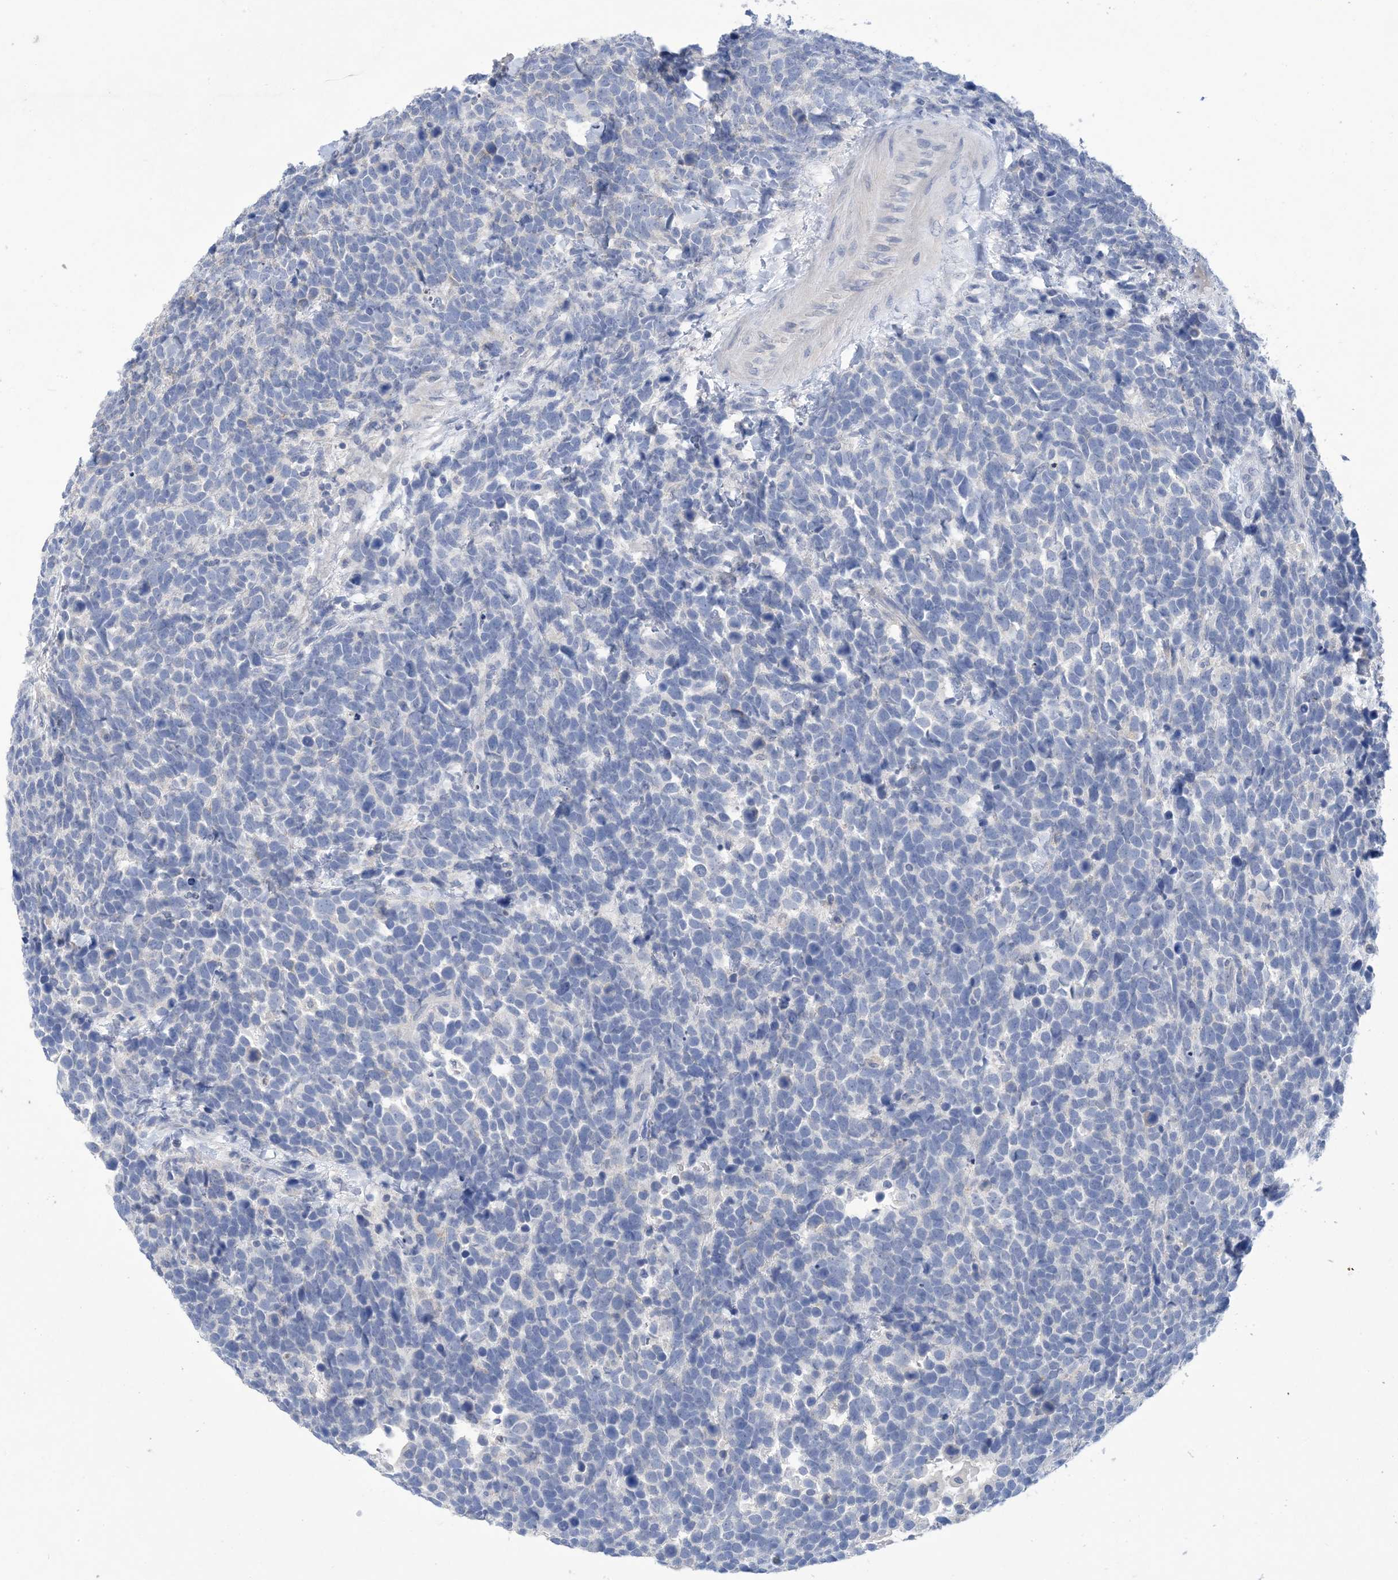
{"staining": {"intensity": "negative", "quantity": "none", "location": "none"}, "tissue": "urothelial cancer", "cell_type": "Tumor cells", "image_type": "cancer", "snomed": [{"axis": "morphology", "description": "Urothelial carcinoma, High grade"}, {"axis": "topography", "description": "Urinary bladder"}], "caption": "Immunohistochemical staining of human urothelial carcinoma (high-grade) shows no significant staining in tumor cells.", "gene": "DSC3", "patient": {"sex": "female", "age": 82}}